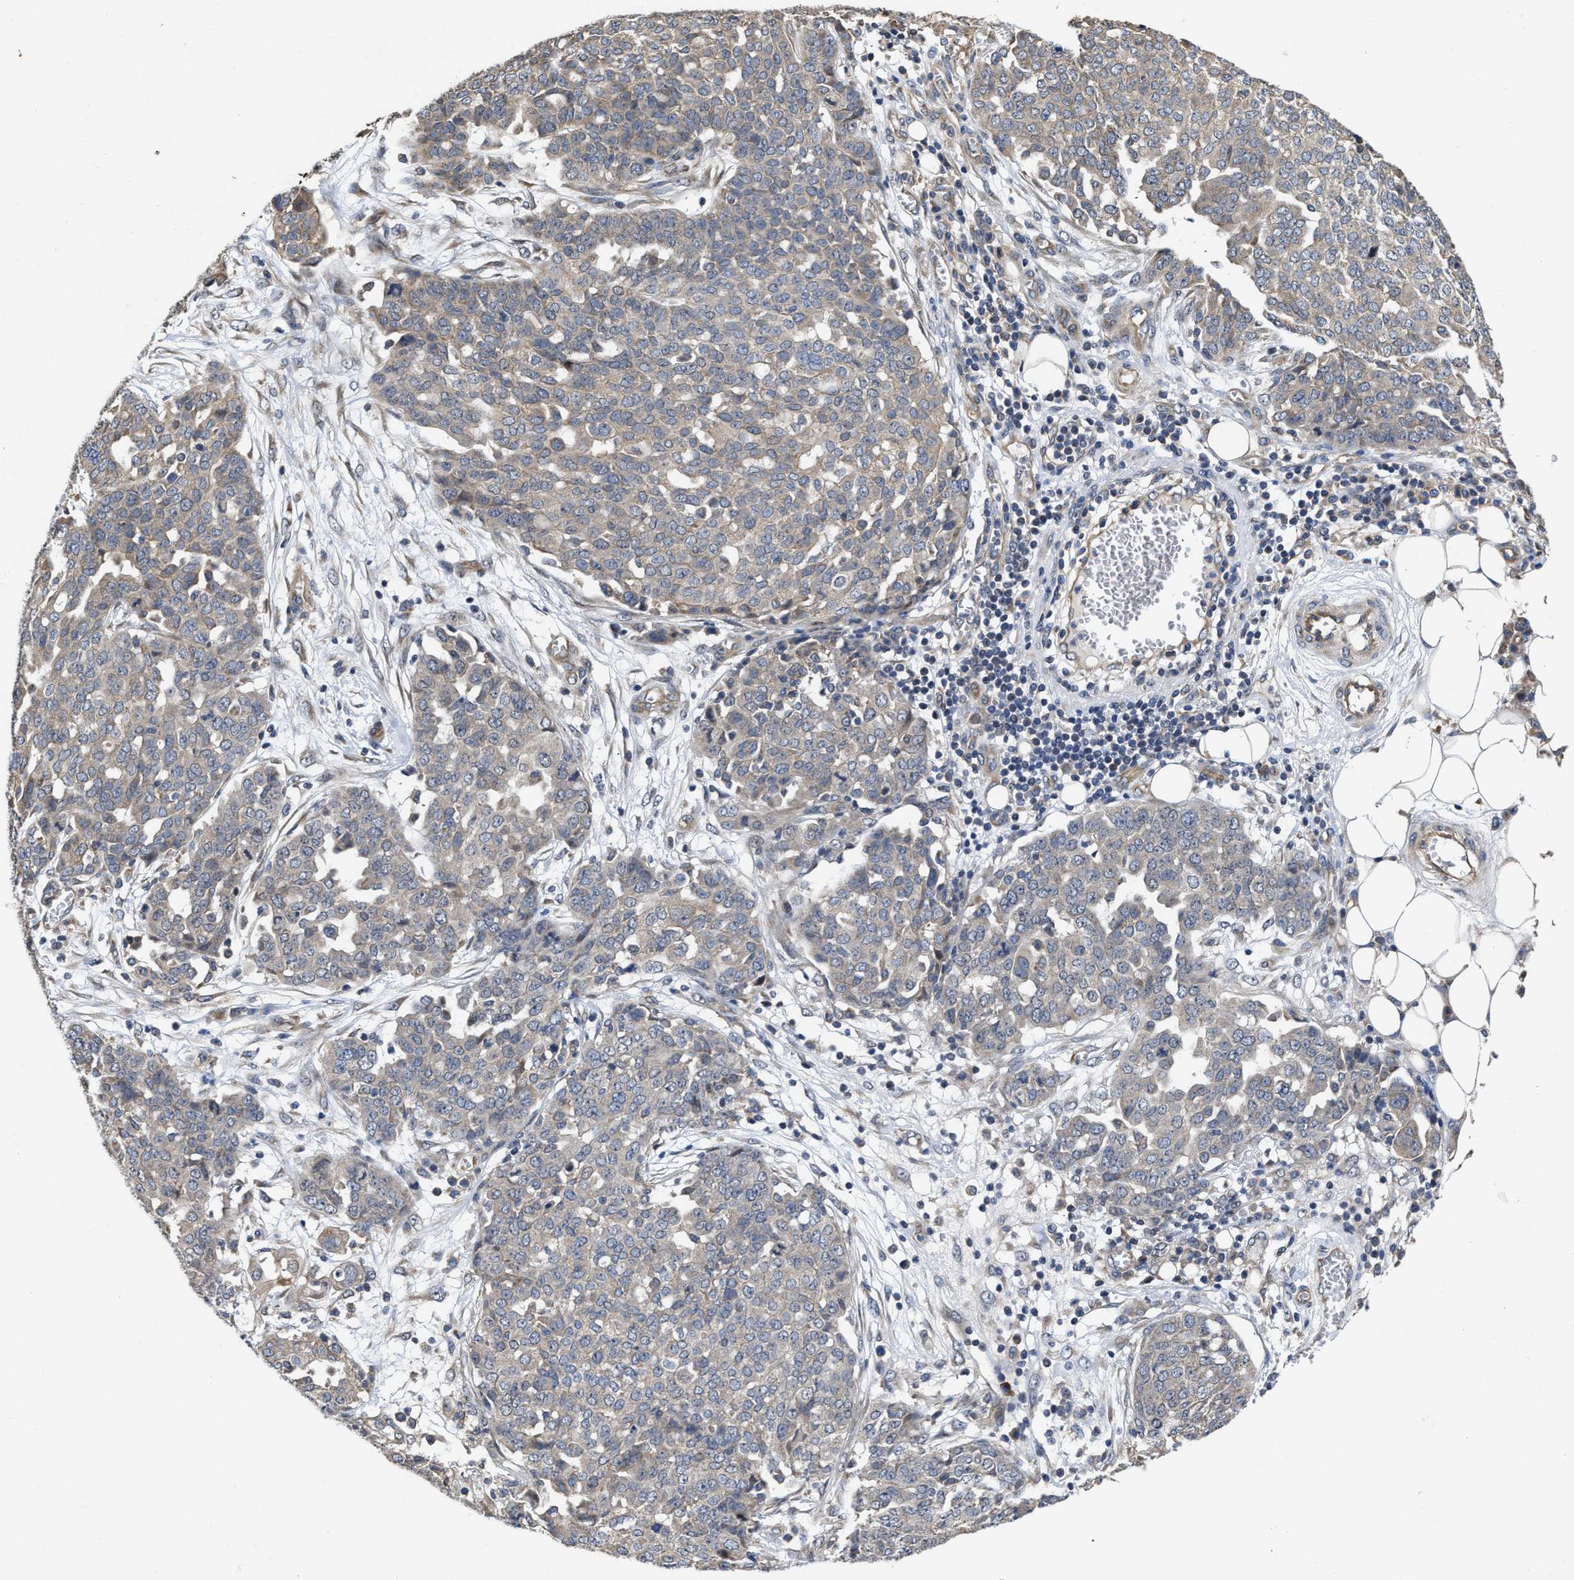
{"staining": {"intensity": "weak", "quantity": "25%-75%", "location": "cytoplasmic/membranous"}, "tissue": "ovarian cancer", "cell_type": "Tumor cells", "image_type": "cancer", "snomed": [{"axis": "morphology", "description": "Cystadenocarcinoma, serous, NOS"}, {"axis": "topography", "description": "Soft tissue"}, {"axis": "topography", "description": "Ovary"}], "caption": "A high-resolution histopathology image shows IHC staining of ovarian cancer (serous cystadenocarcinoma), which reveals weak cytoplasmic/membranous staining in approximately 25%-75% of tumor cells. The protein is stained brown, and the nuclei are stained in blue (DAB IHC with brightfield microscopy, high magnification).", "gene": "TRAF6", "patient": {"sex": "female", "age": 57}}